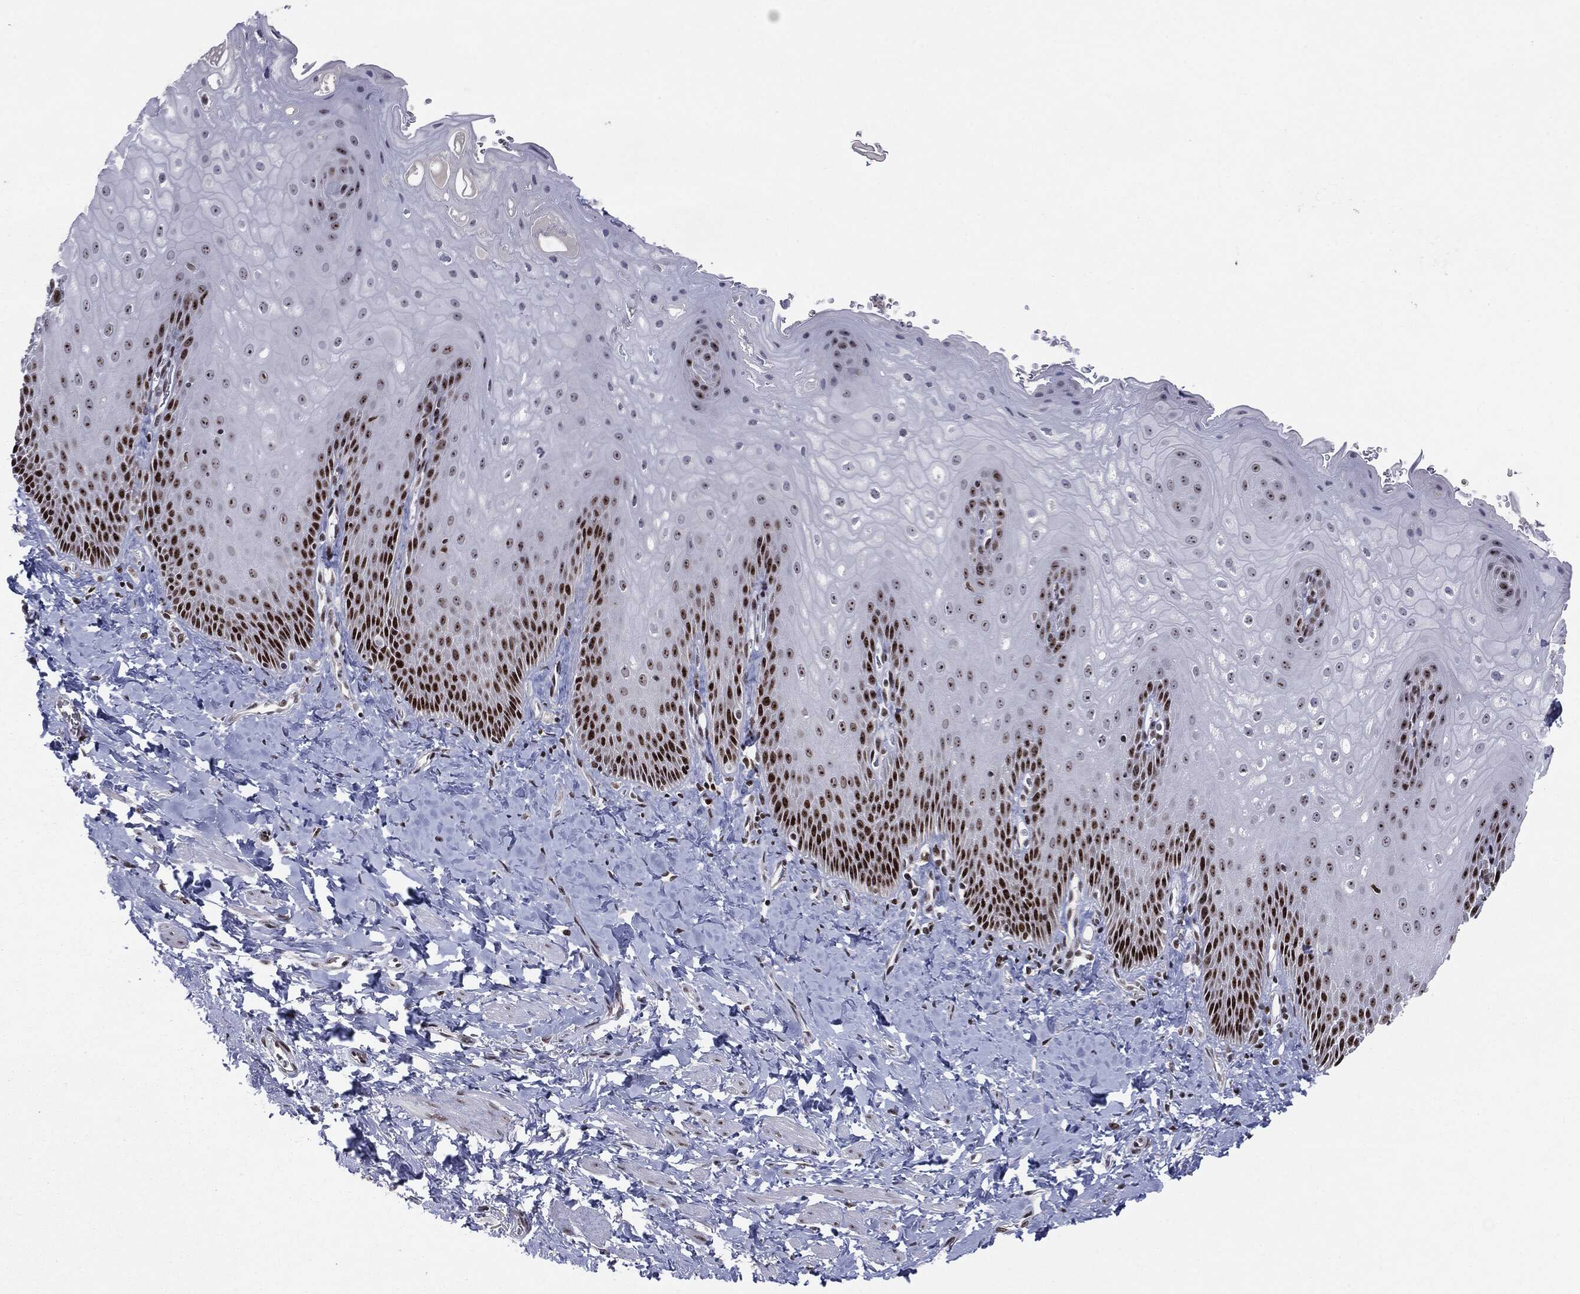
{"staining": {"intensity": "strong", "quantity": "<25%", "location": "nuclear"}, "tissue": "esophagus", "cell_type": "Squamous epithelial cells", "image_type": "normal", "snomed": [{"axis": "morphology", "description": "Normal tissue, NOS"}, {"axis": "topography", "description": "Esophagus"}], "caption": "Human esophagus stained for a protein (brown) reveals strong nuclear positive positivity in about <25% of squamous epithelial cells.", "gene": "MDC1", "patient": {"sex": "male", "age": 64}}